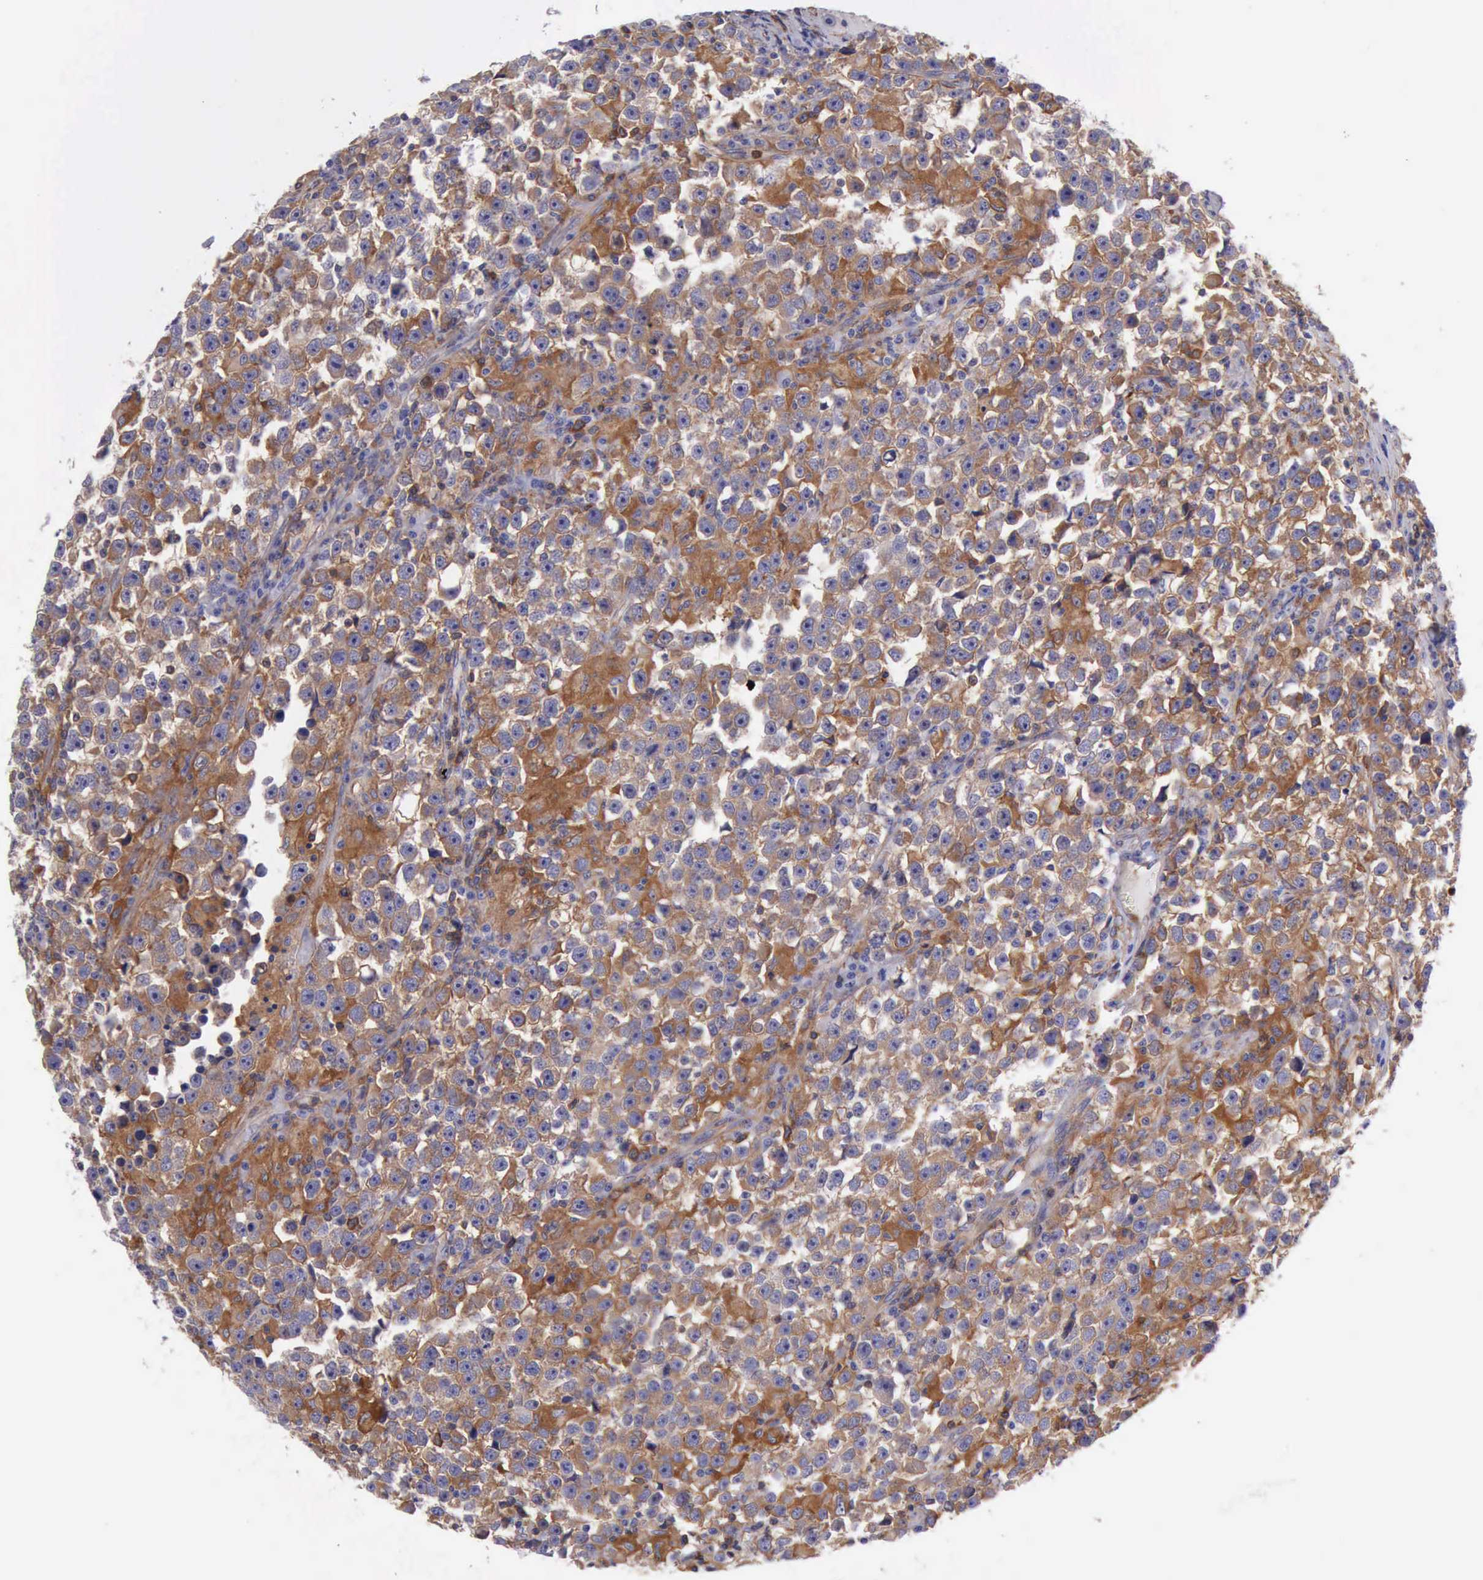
{"staining": {"intensity": "moderate", "quantity": ">75%", "location": "cytoplasmic/membranous"}, "tissue": "testis cancer", "cell_type": "Tumor cells", "image_type": "cancer", "snomed": [{"axis": "morphology", "description": "Seminoma, NOS"}, {"axis": "topography", "description": "Testis"}], "caption": "Immunohistochemistry of human testis cancer (seminoma) shows medium levels of moderate cytoplasmic/membranous staining in approximately >75% of tumor cells.", "gene": "FLNA", "patient": {"sex": "male", "age": 33}}